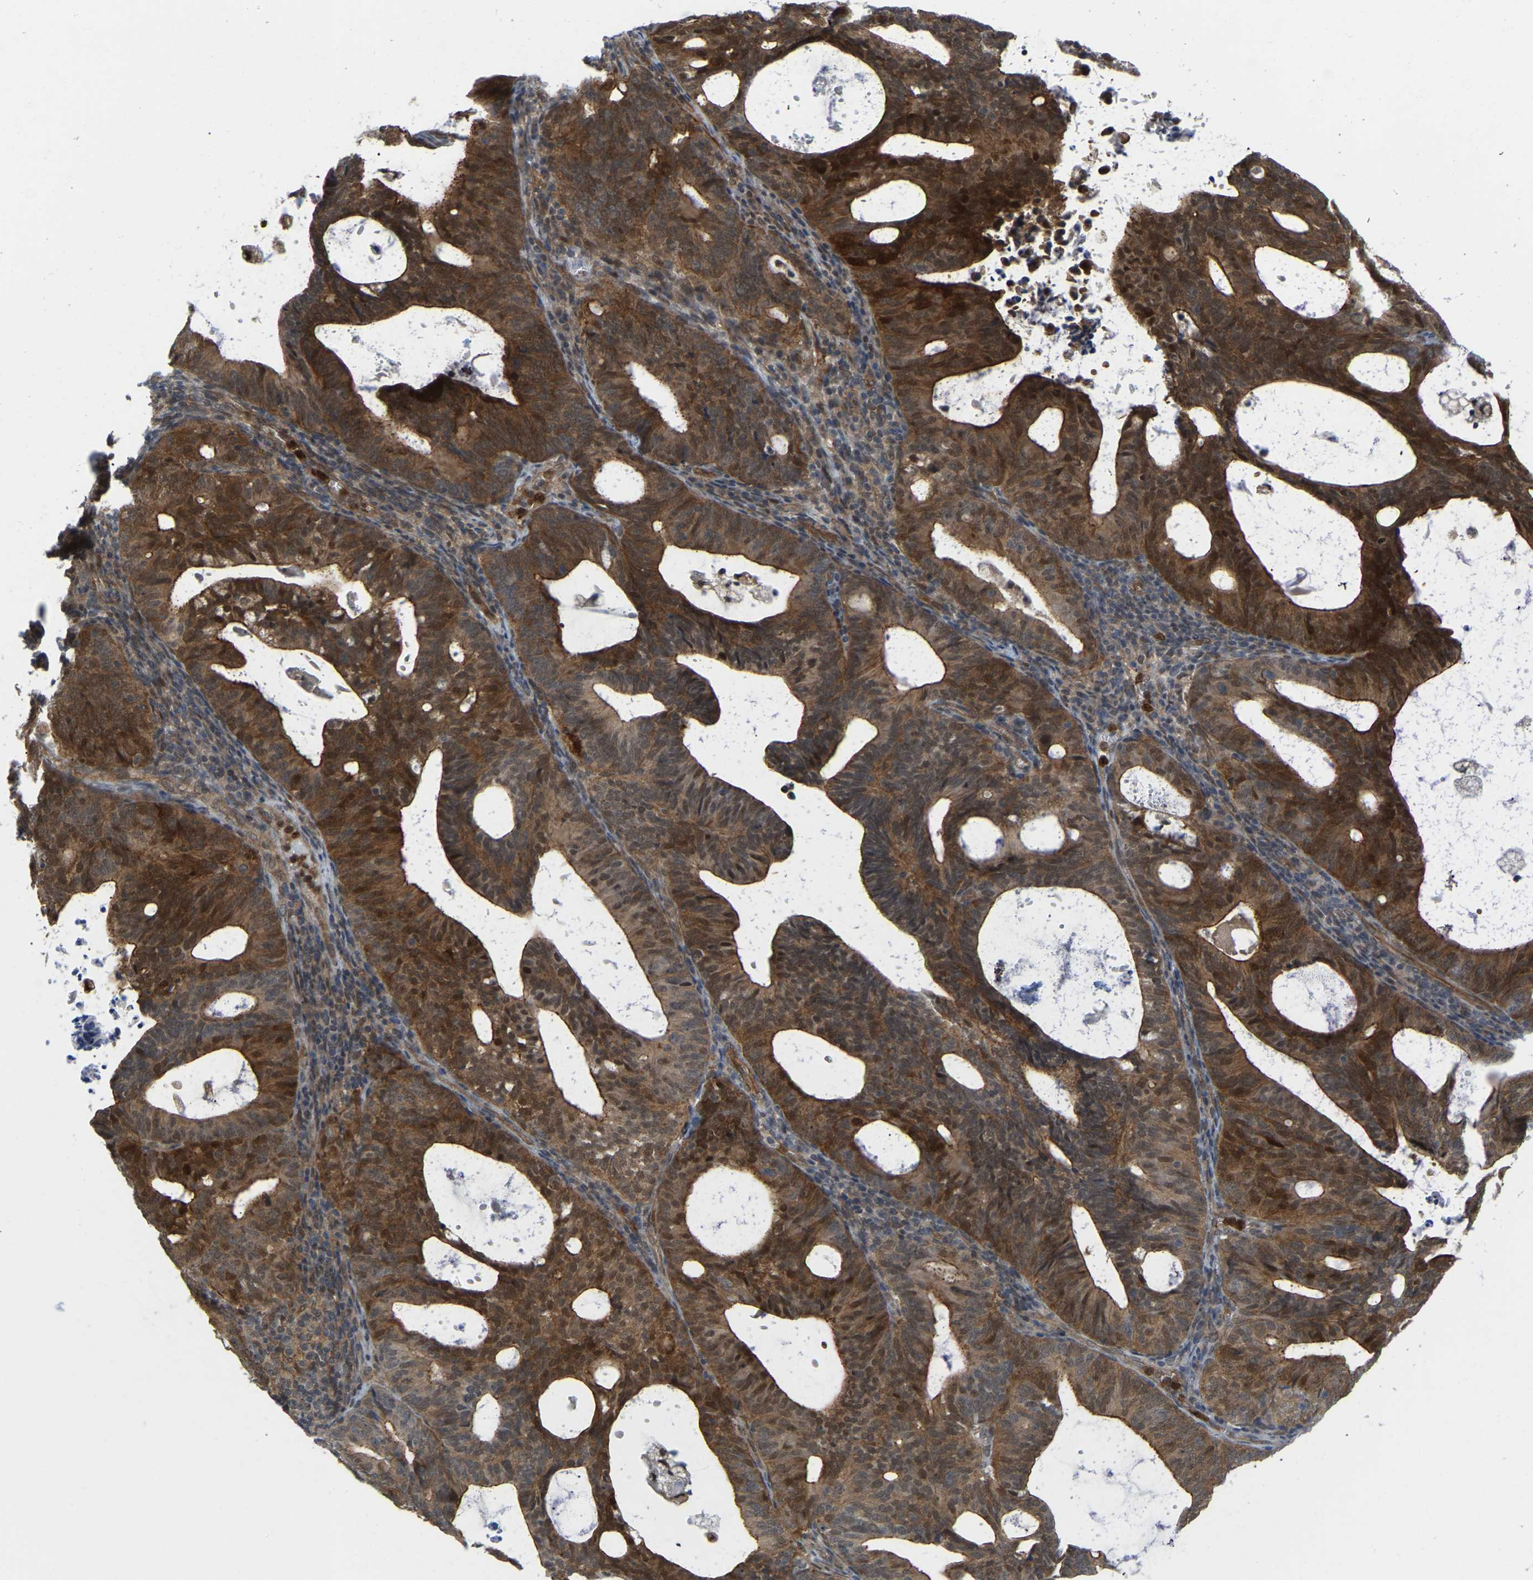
{"staining": {"intensity": "strong", "quantity": ">75%", "location": "cytoplasmic/membranous"}, "tissue": "endometrial cancer", "cell_type": "Tumor cells", "image_type": "cancer", "snomed": [{"axis": "morphology", "description": "Adenocarcinoma, NOS"}, {"axis": "topography", "description": "Uterus"}], "caption": "Immunohistochemistry staining of adenocarcinoma (endometrial), which reveals high levels of strong cytoplasmic/membranous positivity in approximately >75% of tumor cells indicating strong cytoplasmic/membranous protein positivity. The staining was performed using DAB (3,3'-diaminobenzidine) (brown) for protein detection and nuclei were counterstained in hematoxylin (blue).", "gene": "SERPINB5", "patient": {"sex": "female", "age": 83}}